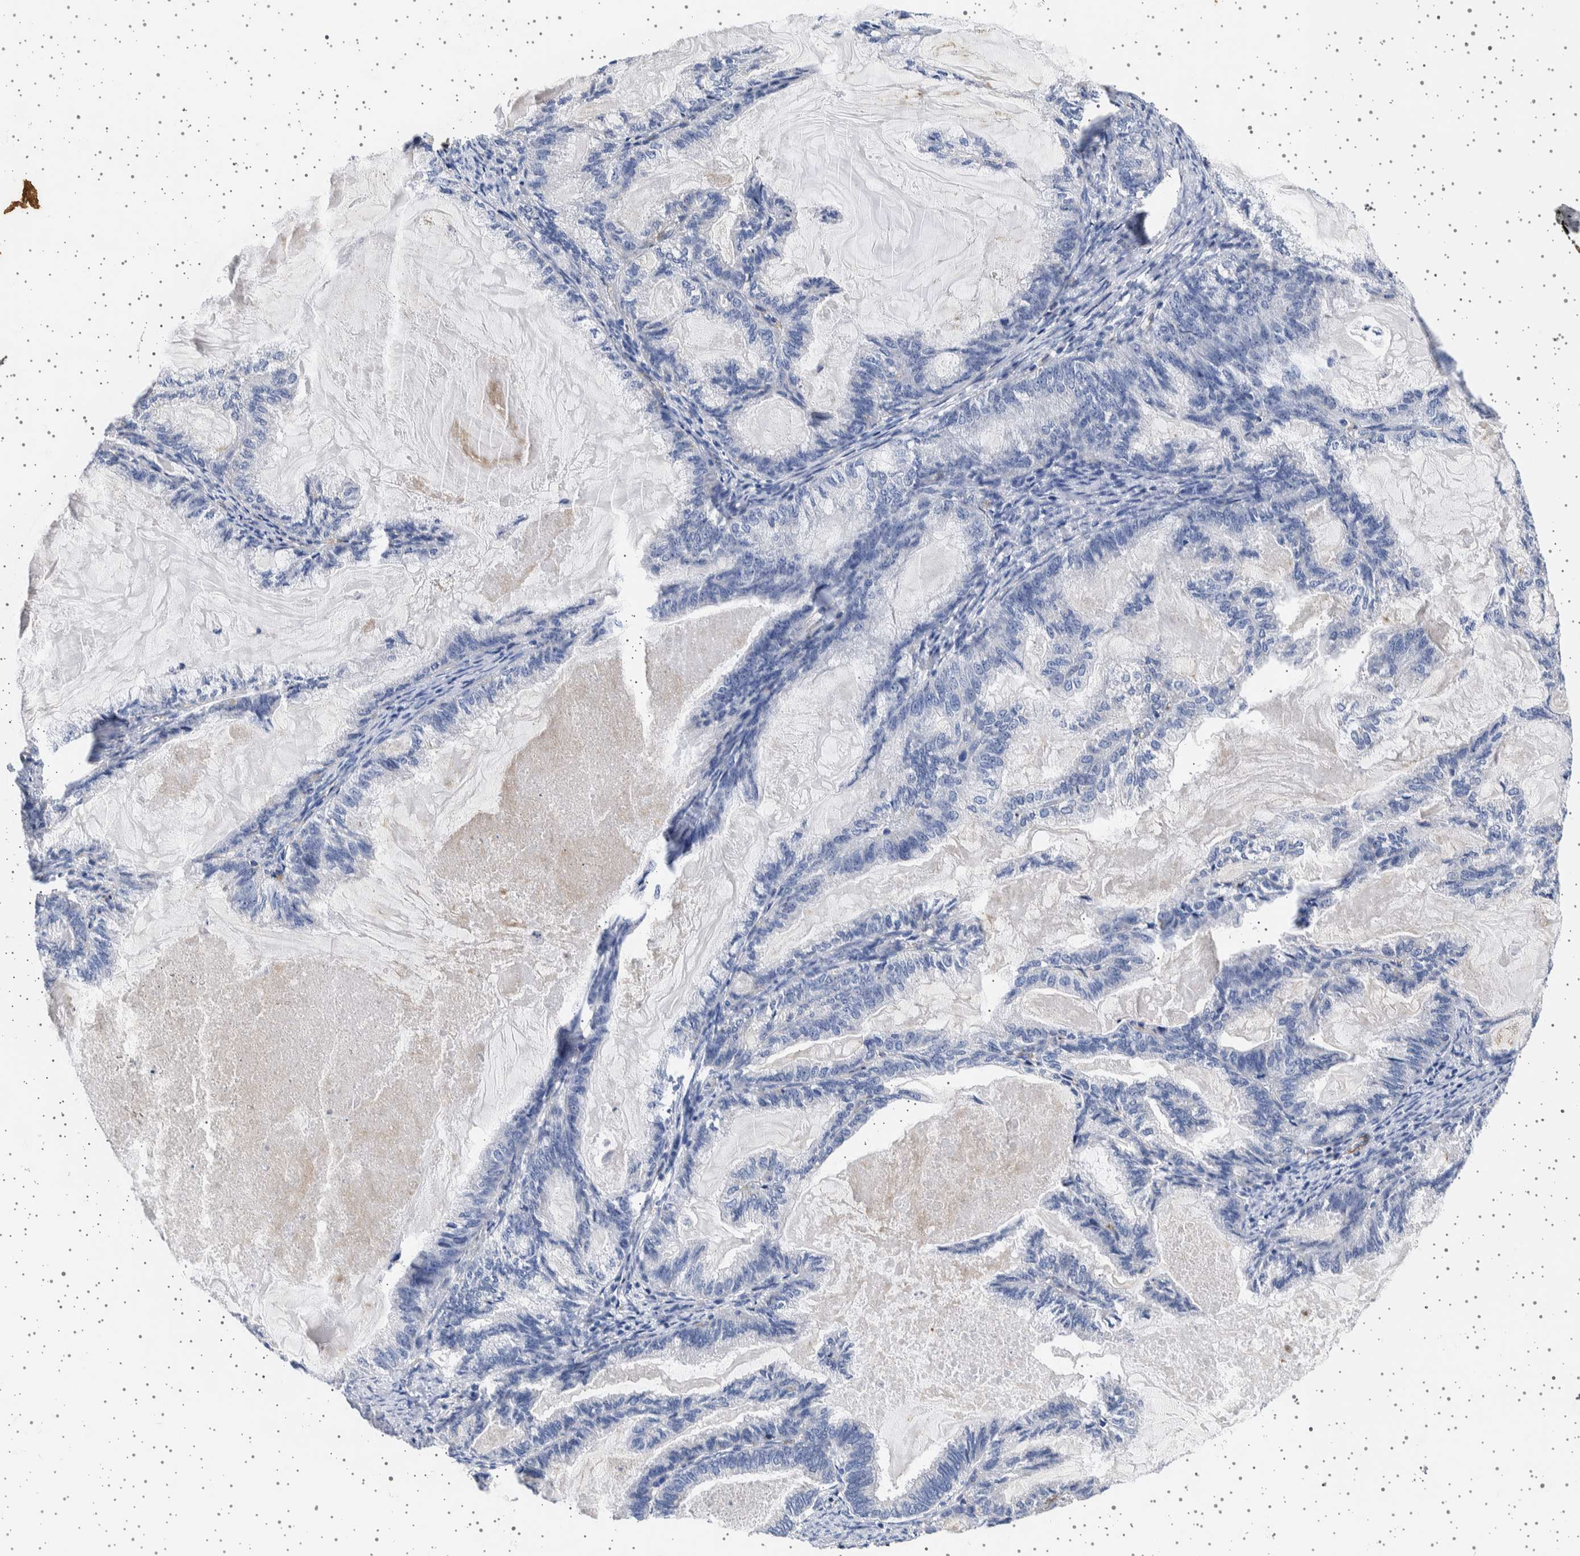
{"staining": {"intensity": "negative", "quantity": "none", "location": "none"}, "tissue": "endometrial cancer", "cell_type": "Tumor cells", "image_type": "cancer", "snomed": [{"axis": "morphology", "description": "Adenocarcinoma, NOS"}, {"axis": "topography", "description": "Endometrium"}], "caption": "Adenocarcinoma (endometrial) was stained to show a protein in brown. There is no significant expression in tumor cells. The staining is performed using DAB brown chromogen with nuclei counter-stained in using hematoxylin.", "gene": "SEPTIN4", "patient": {"sex": "female", "age": 86}}